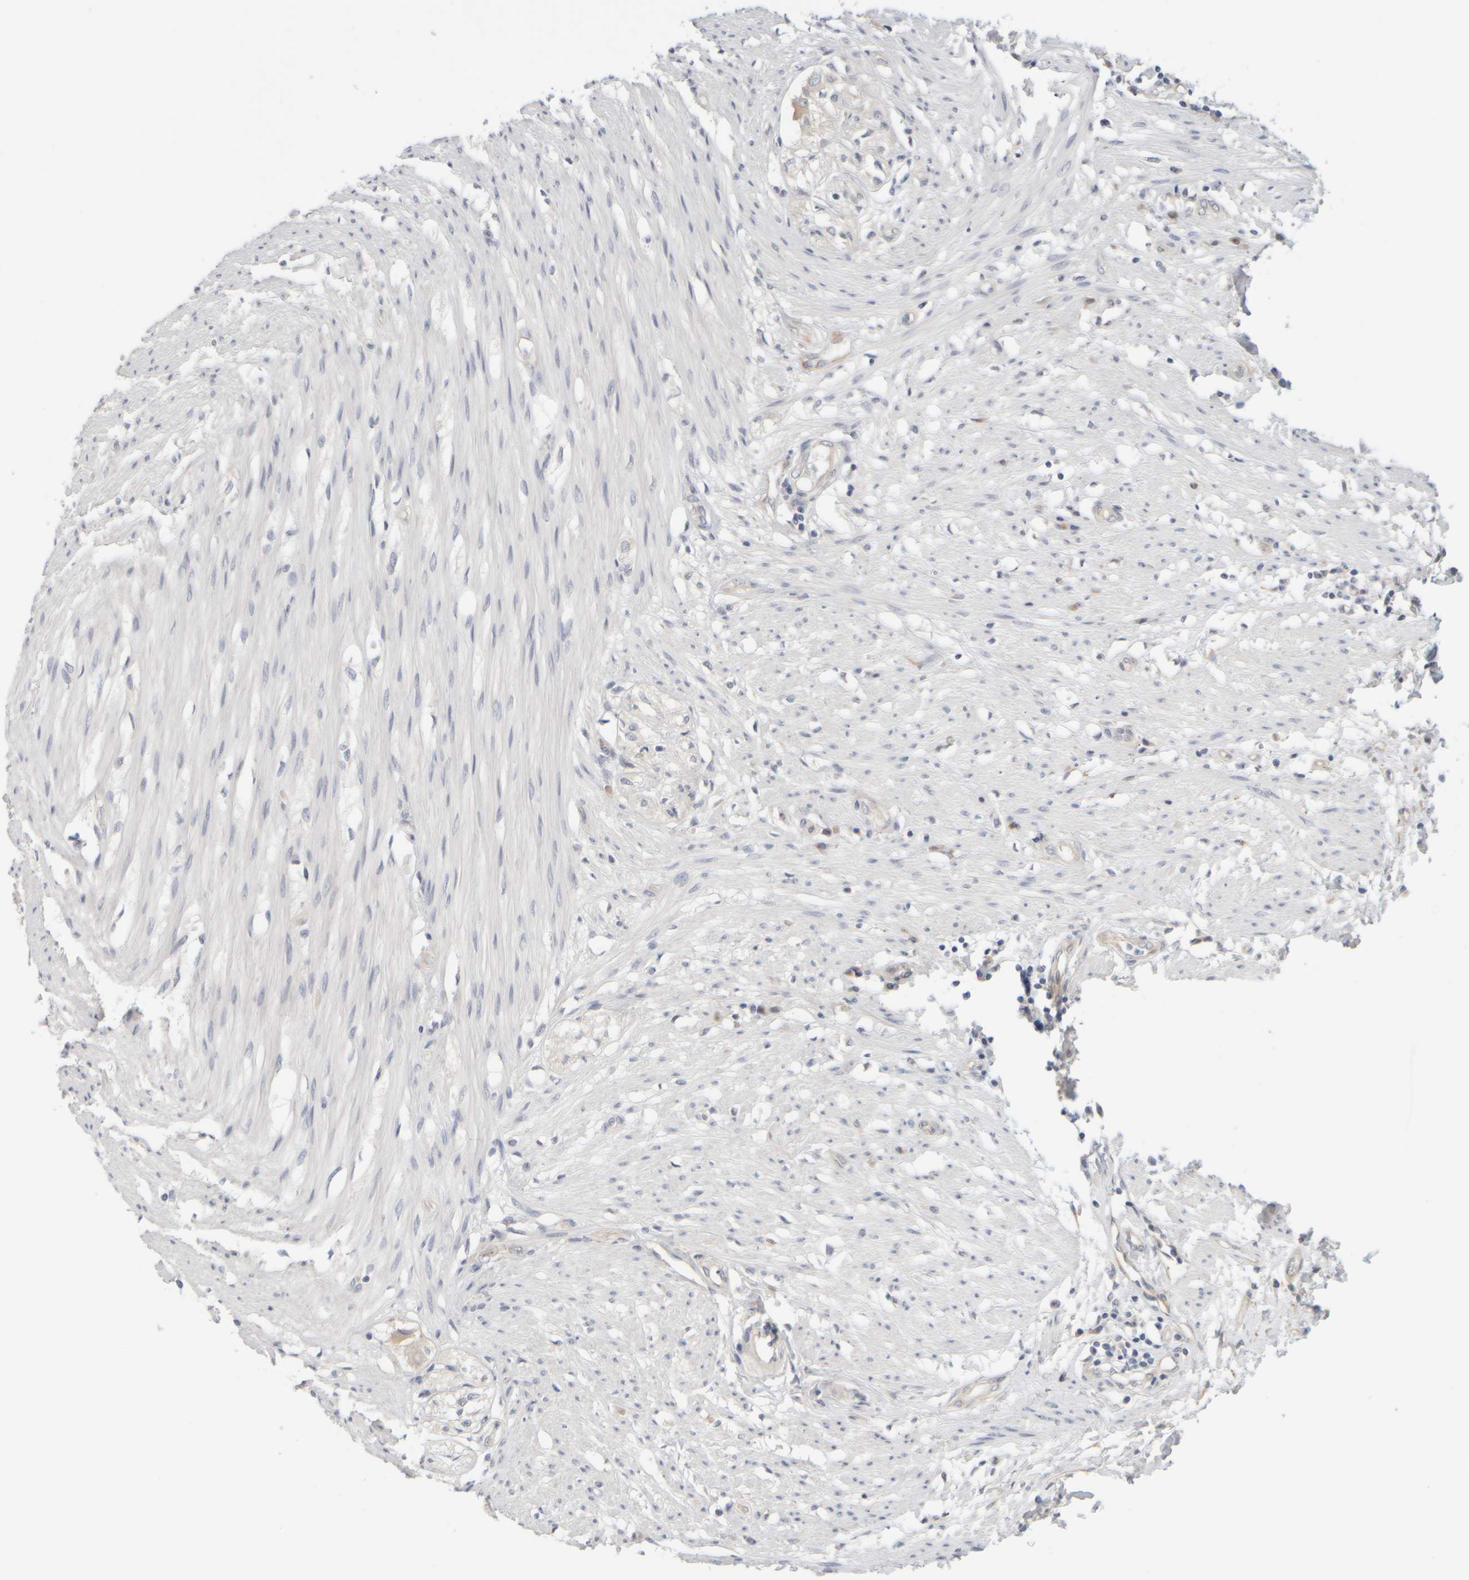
{"staining": {"intensity": "negative", "quantity": "none", "location": "none"}, "tissue": "smooth muscle", "cell_type": "Smooth muscle cells", "image_type": "normal", "snomed": [{"axis": "morphology", "description": "Normal tissue, NOS"}, {"axis": "morphology", "description": "Adenocarcinoma, NOS"}, {"axis": "topography", "description": "Smooth muscle"}, {"axis": "topography", "description": "Colon"}], "caption": "This is an IHC photomicrograph of unremarkable human smooth muscle. There is no staining in smooth muscle cells.", "gene": "GOPC", "patient": {"sex": "male", "age": 14}}